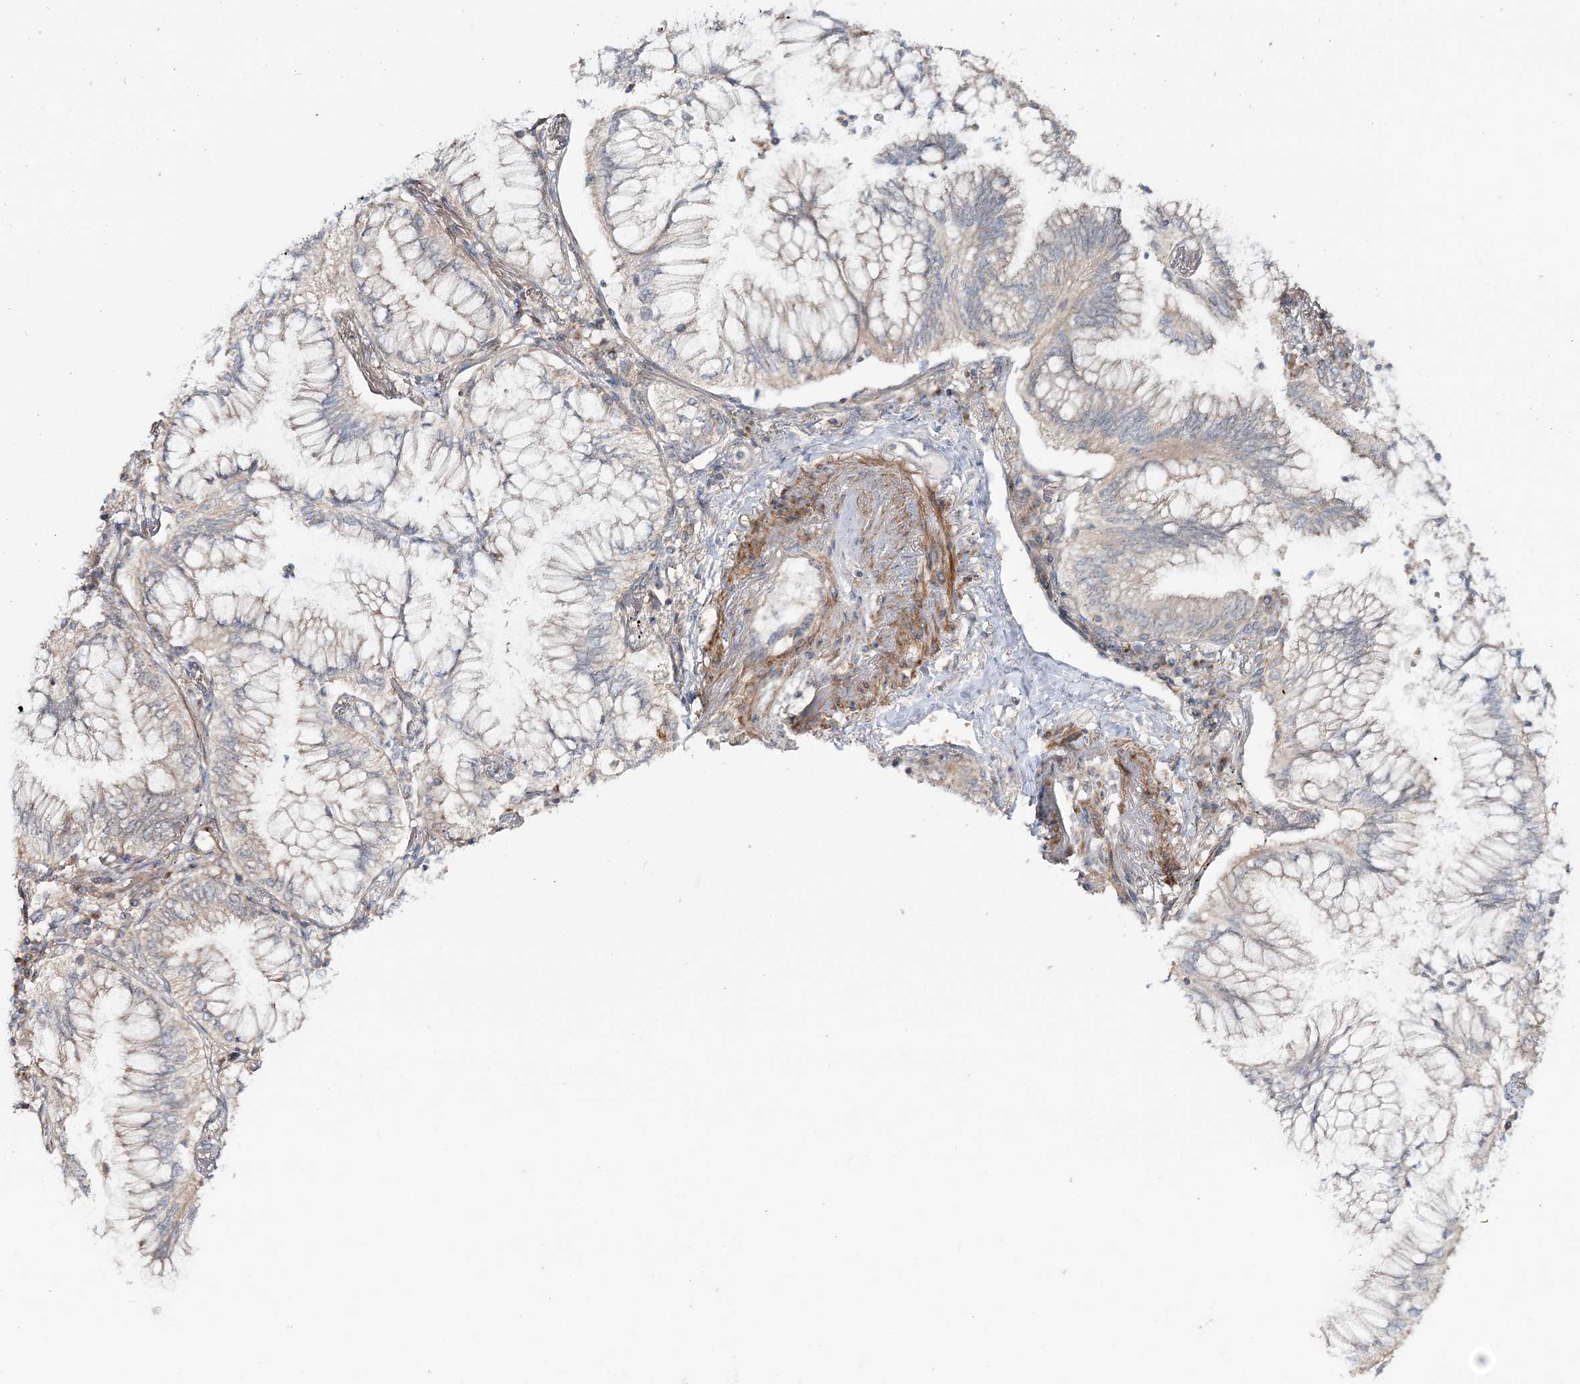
{"staining": {"intensity": "negative", "quantity": "none", "location": "none"}, "tissue": "lung cancer", "cell_type": "Tumor cells", "image_type": "cancer", "snomed": [{"axis": "morphology", "description": "Adenocarcinoma, NOS"}, {"axis": "topography", "description": "Lung"}], "caption": "IHC micrograph of human lung cancer stained for a protein (brown), which demonstrates no positivity in tumor cells.", "gene": "MOCS2", "patient": {"sex": "female", "age": 70}}